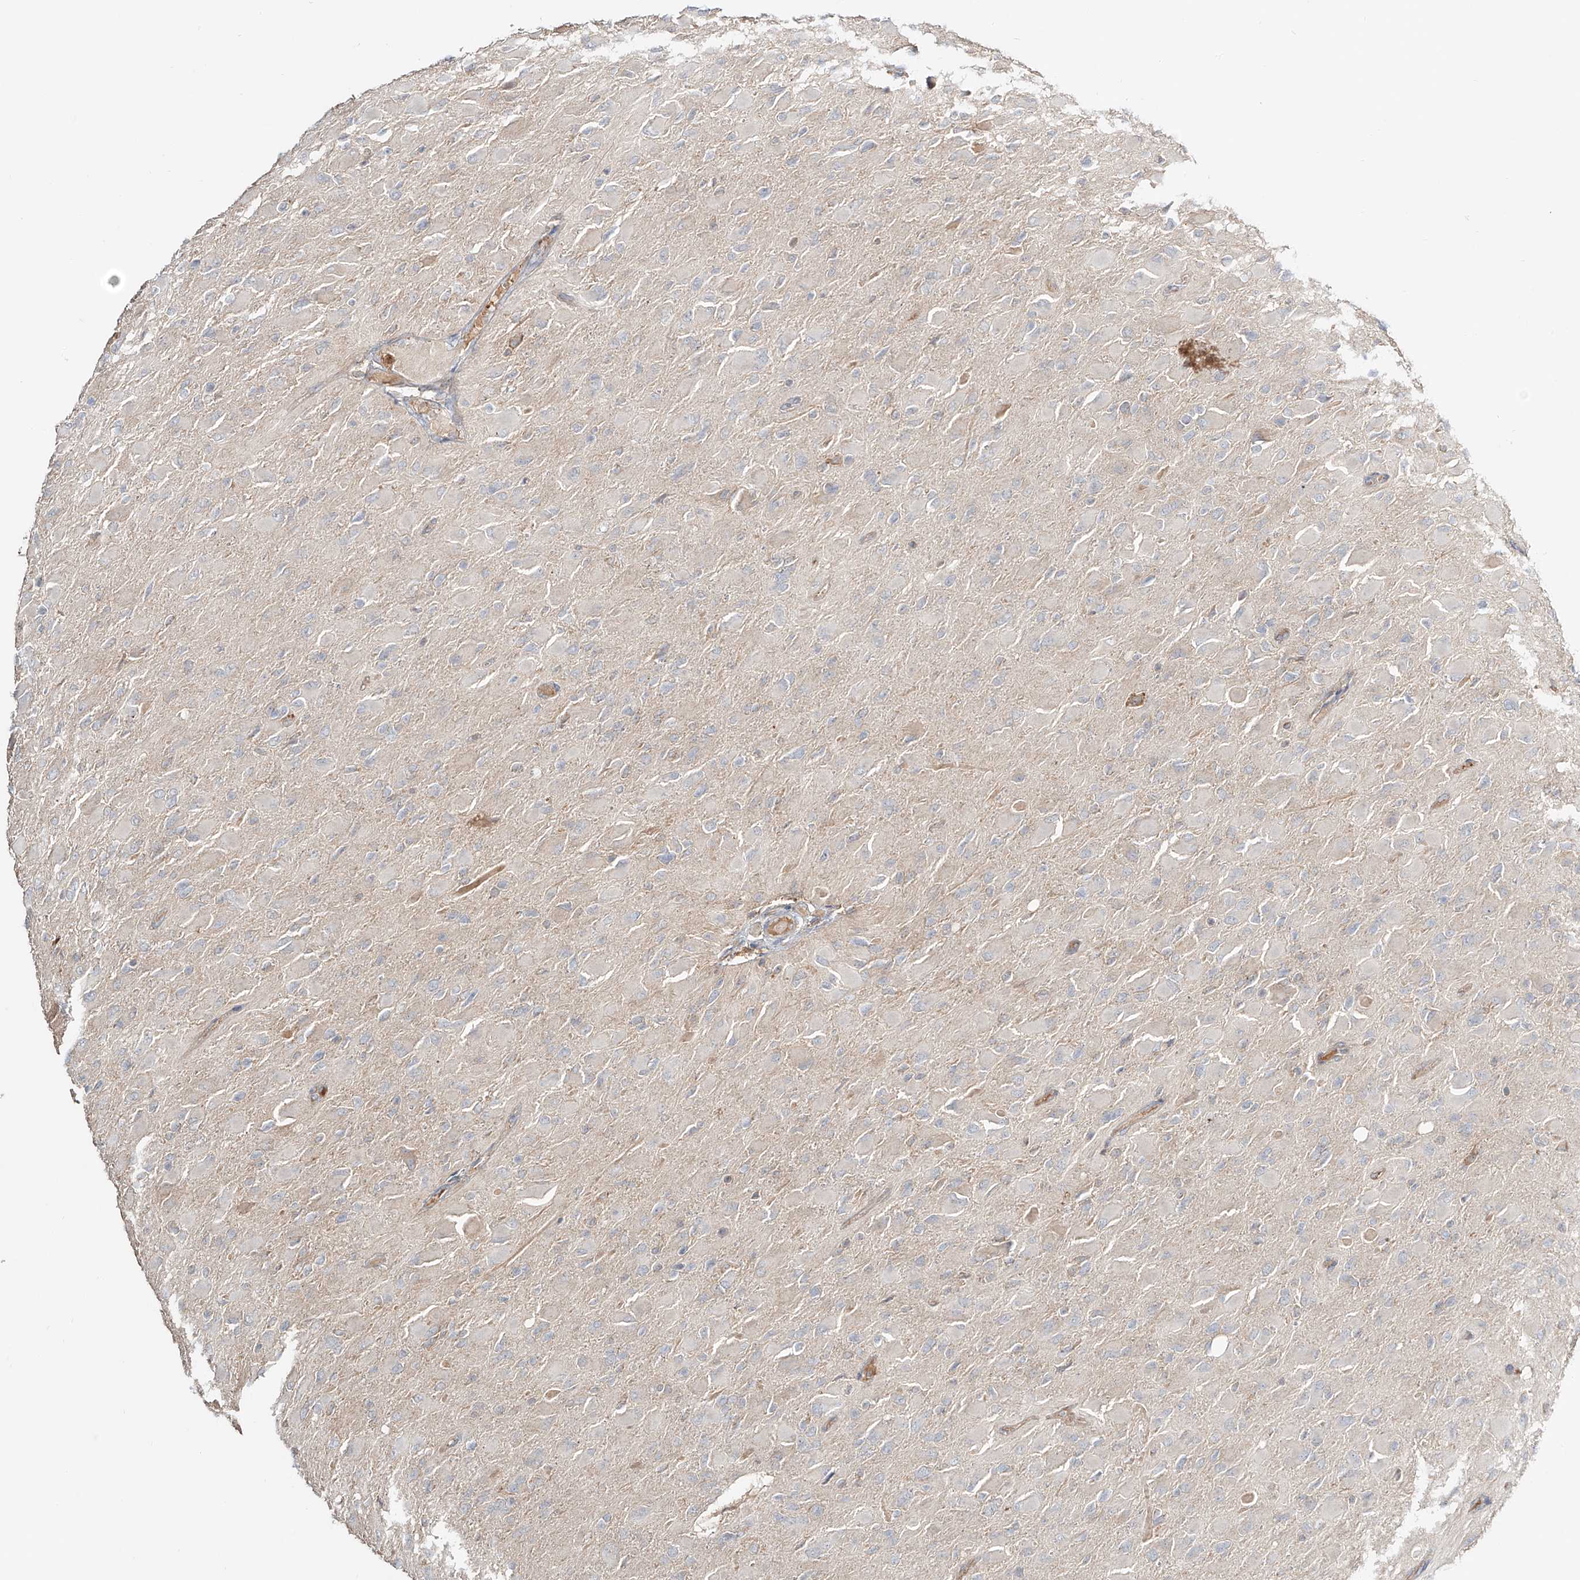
{"staining": {"intensity": "negative", "quantity": "none", "location": "none"}, "tissue": "glioma", "cell_type": "Tumor cells", "image_type": "cancer", "snomed": [{"axis": "morphology", "description": "Glioma, malignant, High grade"}, {"axis": "topography", "description": "Cerebral cortex"}], "caption": "The histopathology image displays no staining of tumor cells in malignant glioma (high-grade).", "gene": "ERO1A", "patient": {"sex": "female", "age": 36}}